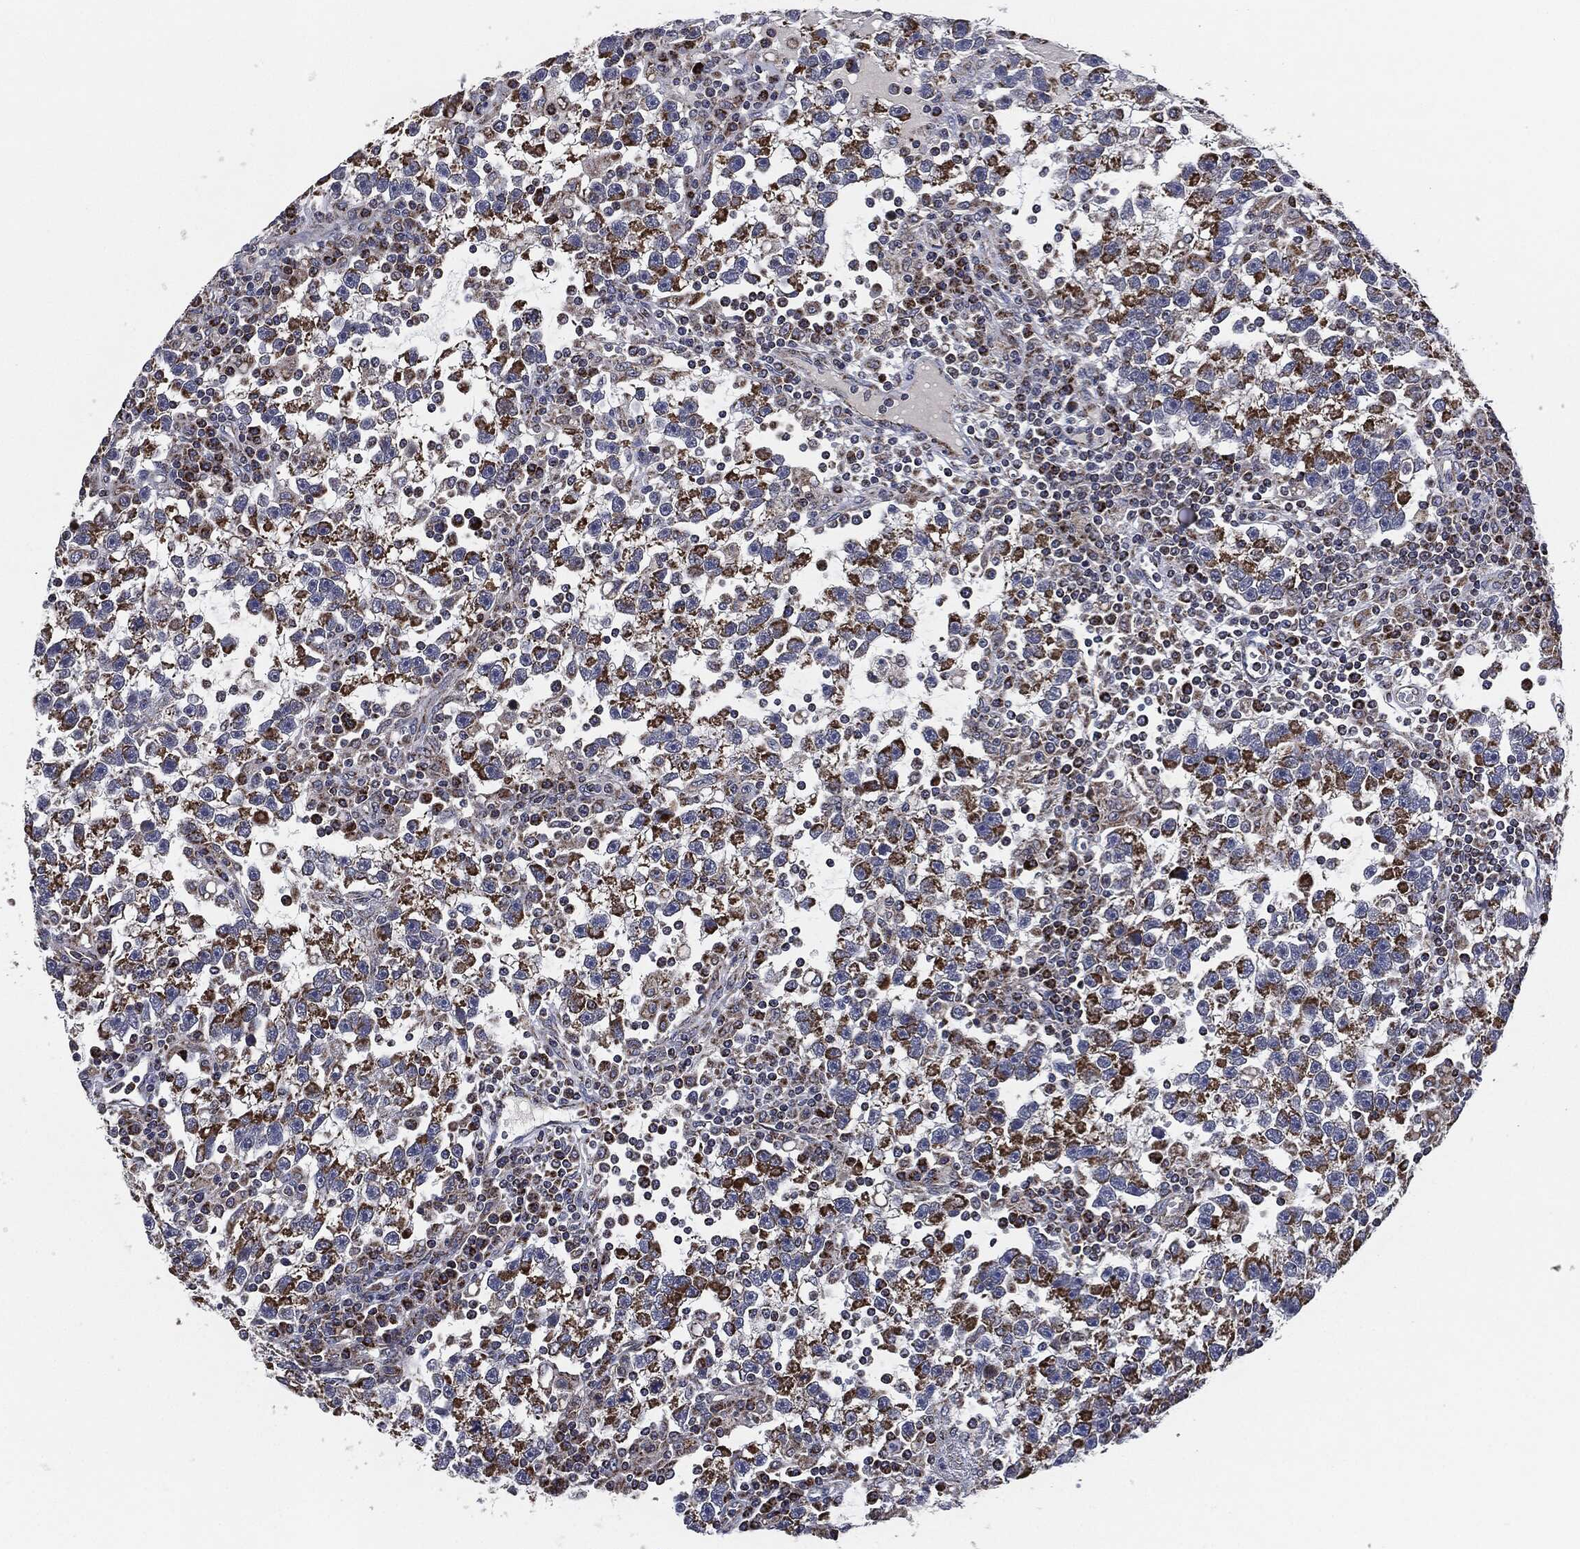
{"staining": {"intensity": "moderate", "quantity": "25%-75%", "location": "cytoplasmic/membranous"}, "tissue": "testis cancer", "cell_type": "Tumor cells", "image_type": "cancer", "snomed": [{"axis": "morphology", "description": "Seminoma, NOS"}, {"axis": "topography", "description": "Testis"}], "caption": "Tumor cells show medium levels of moderate cytoplasmic/membranous positivity in approximately 25%-75% of cells in human testis seminoma.", "gene": "NDUFV2", "patient": {"sex": "male", "age": 47}}